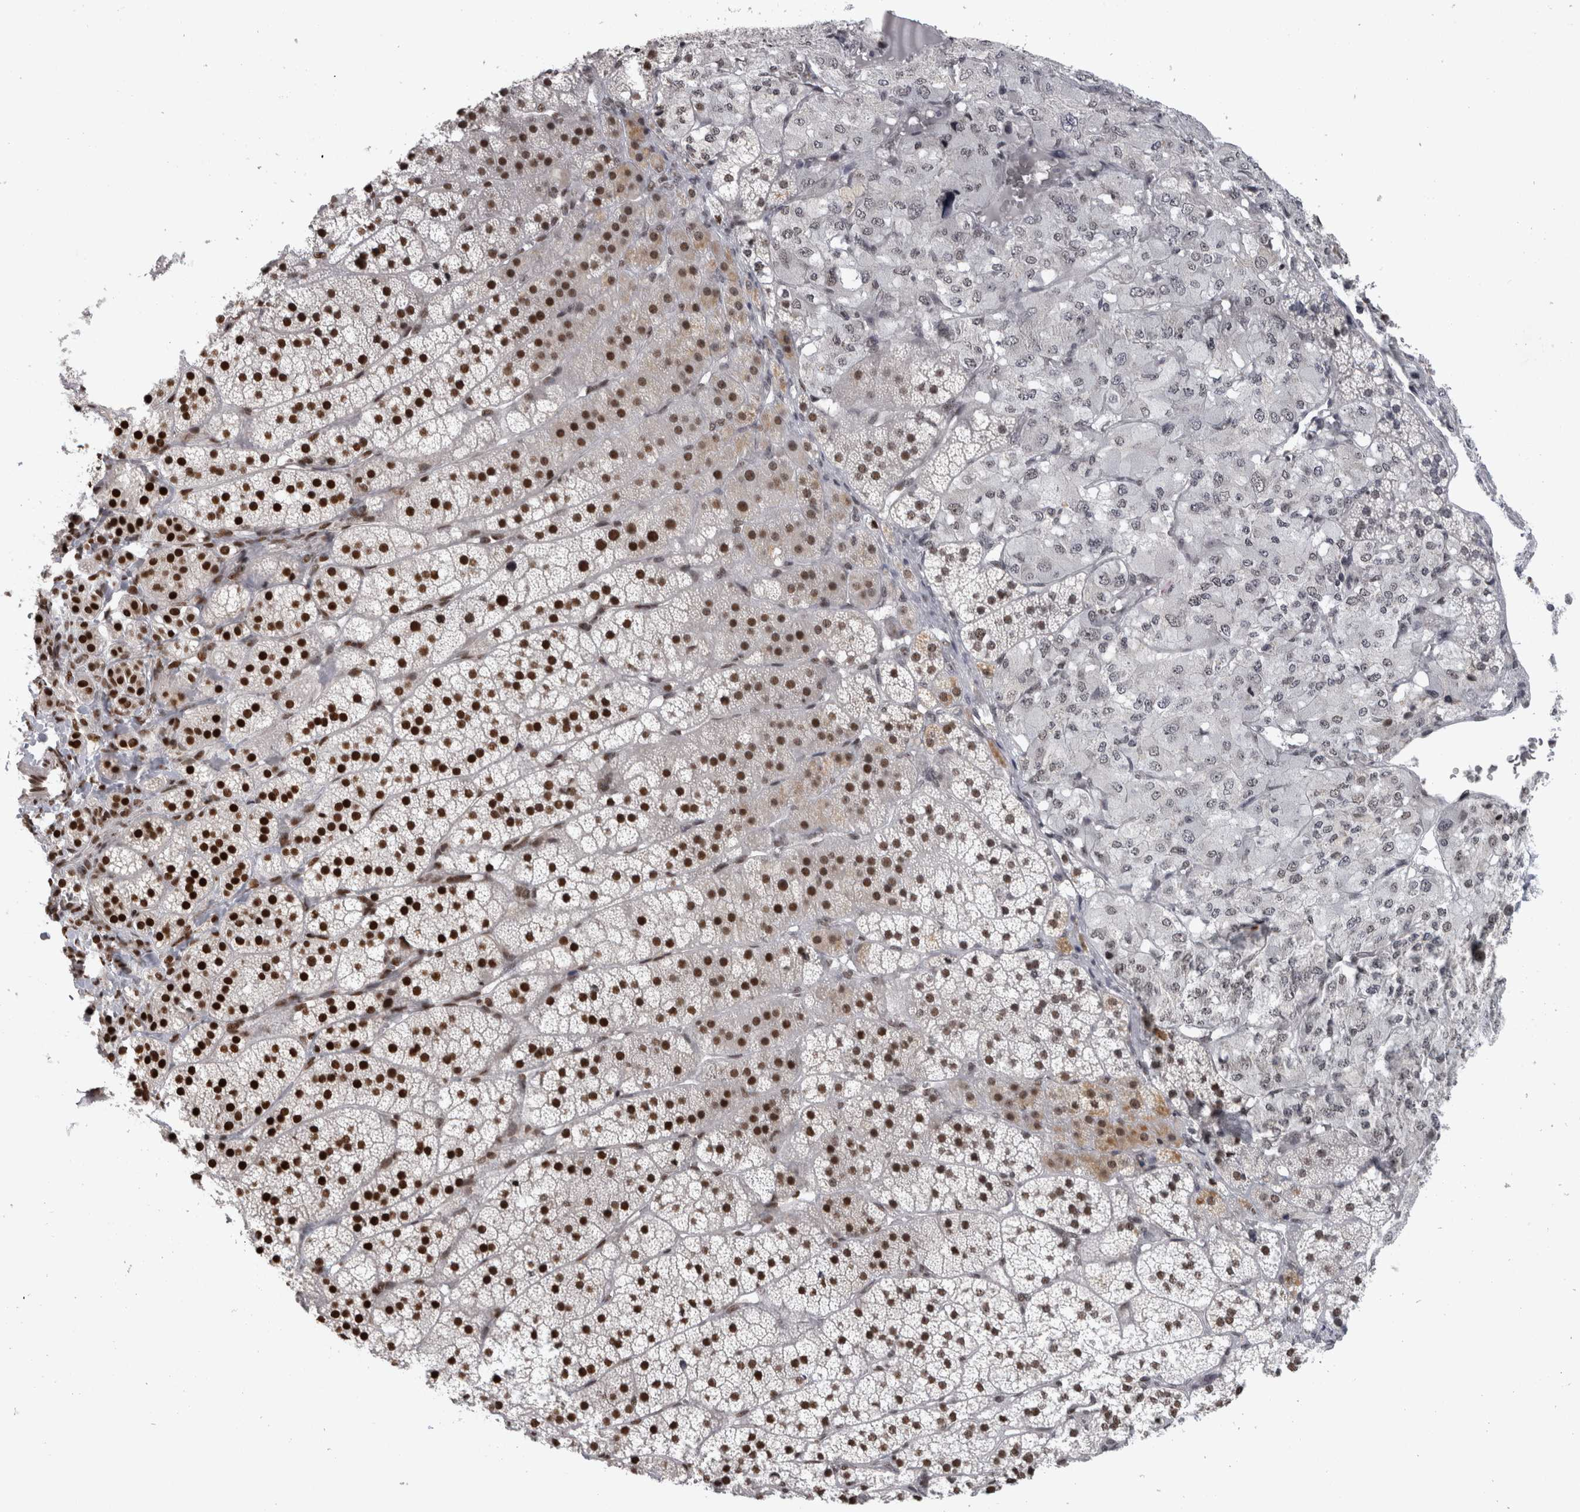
{"staining": {"intensity": "strong", "quantity": "25%-75%", "location": "nuclear"}, "tissue": "adrenal gland", "cell_type": "Glandular cells", "image_type": "normal", "snomed": [{"axis": "morphology", "description": "Normal tissue, NOS"}, {"axis": "topography", "description": "Adrenal gland"}], "caption": "There is high levels of strong nuclear expression in glandular cells of benign adrenal gland, as demonstrated by immunohistochemical staining (brown color).", "gene": "ZSCAN2", "patient": {"sex": "female", "age": 44}}